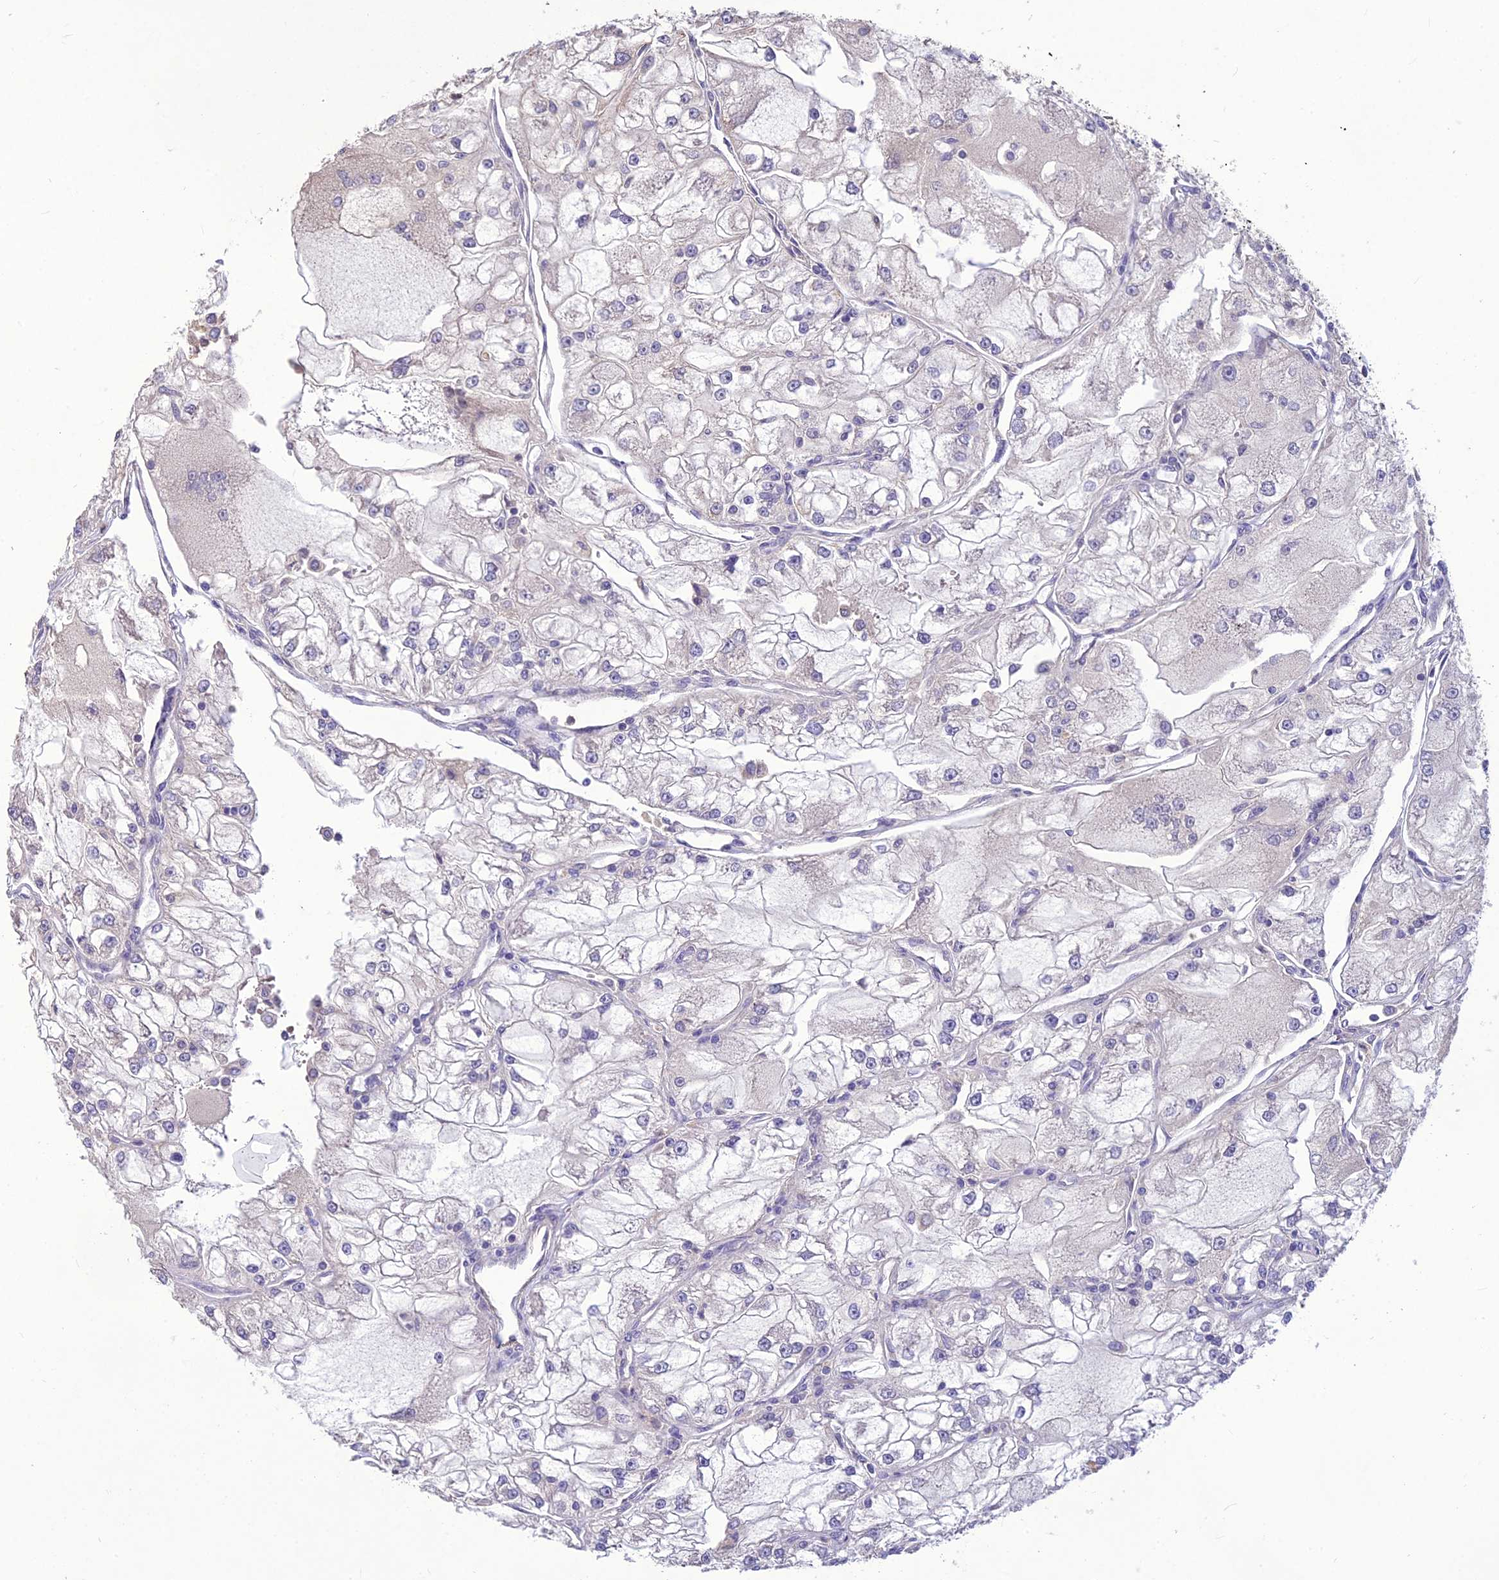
{"staining": {"intensity": "negative", "quantity": "none", "location": "none"}, "tissue": "renal cancer", "cell_type": "Tumor cells", "image_type": "cancer", "snomed": [{"axis": "morphology", "description": "Adenocarcinoma, NOS"}, {"axis": "topography", "description": "Kidney"}], "caption": "Immunohistochemistry (IHC) of human renal adenocarcinoma displays no staining in tumor cells. (DAB (3,3'-diaminobenzidine) immunohistochemistry (IHC), high magnification).", "gene": "CLUH", "patient": {"sex": "female", "age": 72}}